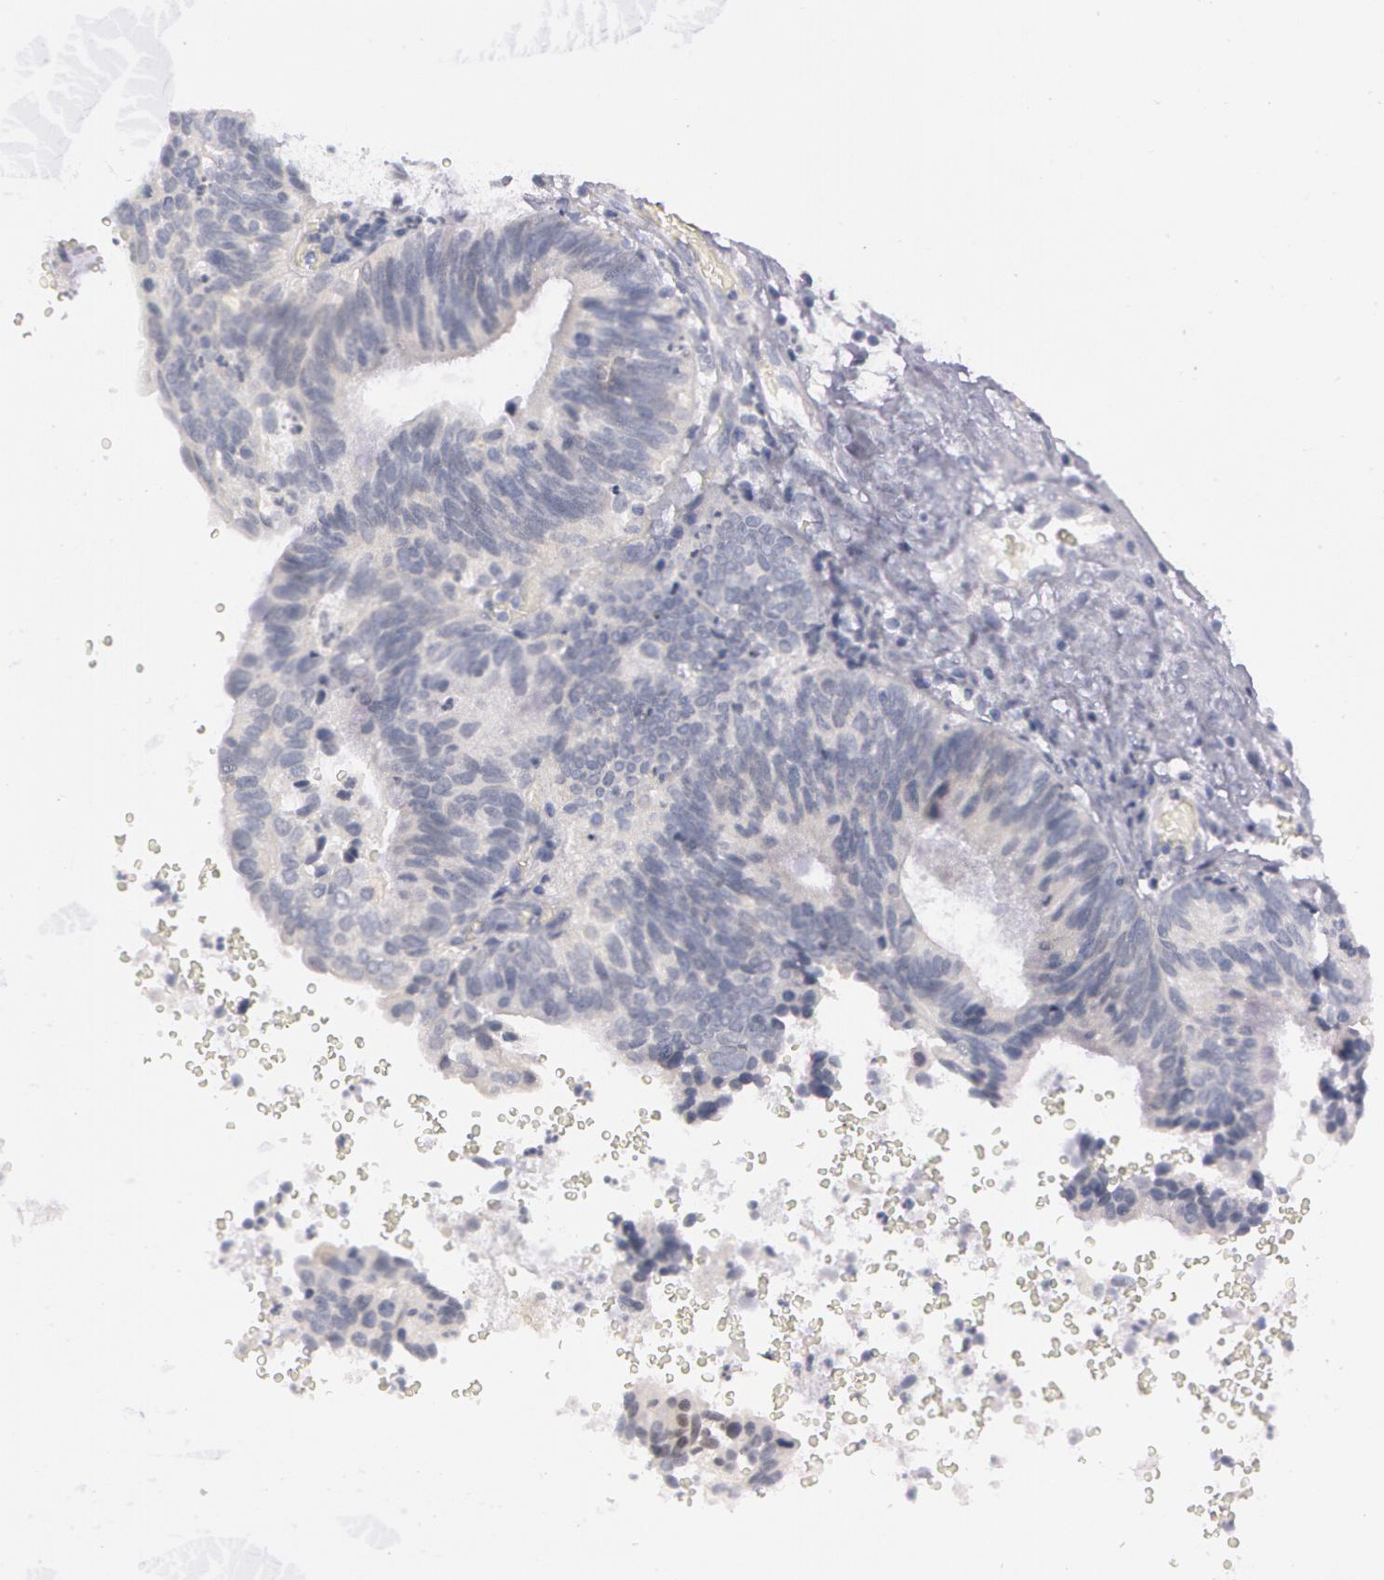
{"staining": {"intensity": "negative", "quantity": "none", "location": "none"}, "tissue": "ovarian cancer", "cell_type": "Tumor cells", "image_type": "cancer", "snomed": [{"axis": "morphology", "description": "Carcinoma, endometroid"}, {"axis": "topography", "description": "Ovary"}], "caption": "Protein analysis of endometroid carcinoma (ovarian) displays no significant expression in tumor cells.", "gene": "IL1RN", "patient": {"sex": "female", "age": 52}}